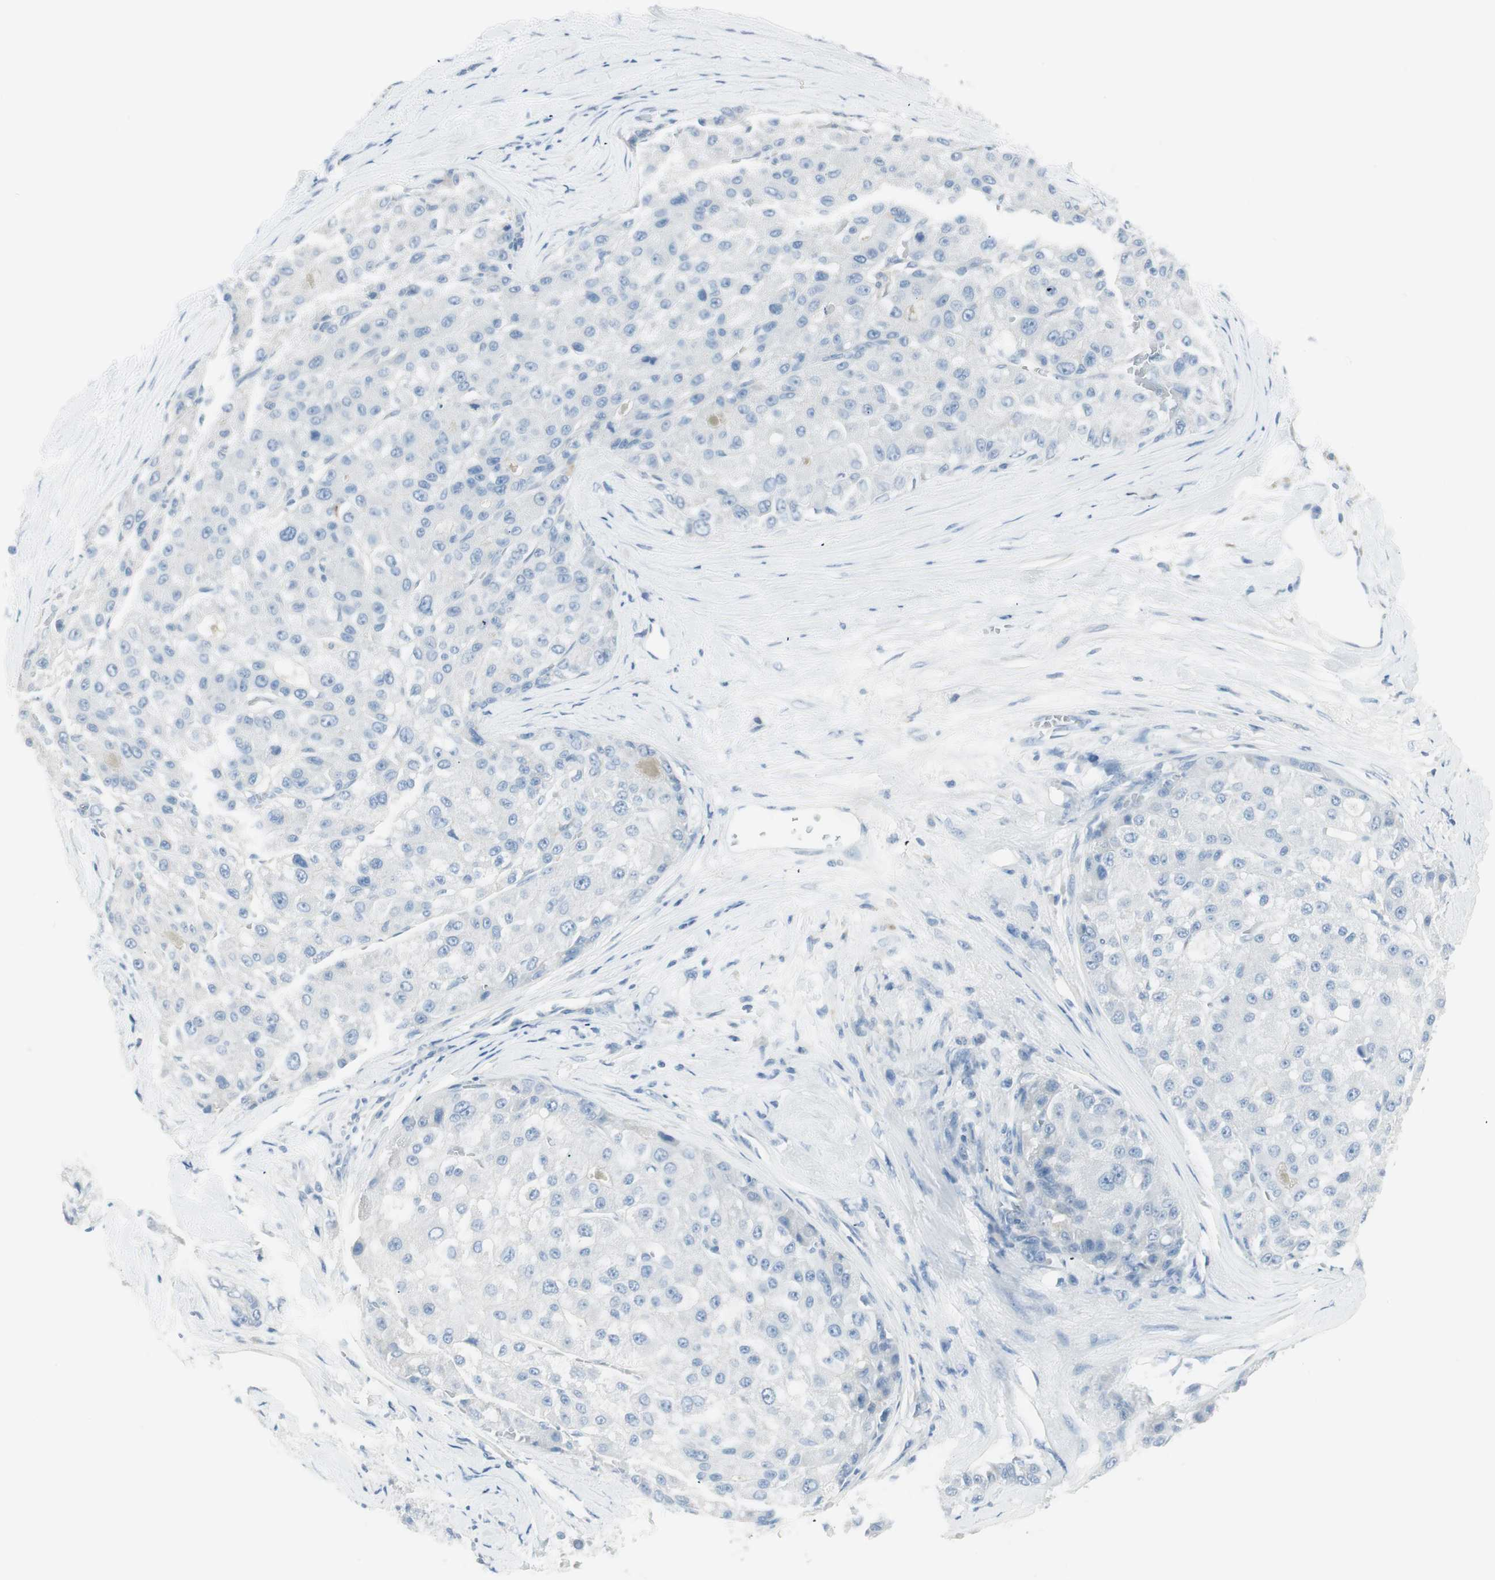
{"staining": {"intensity": "negative", "quantity": "none", "location": "none"}, "tissue": "liver cancer", "cell_type": "Tumor cells", "image_type": "cancer", "snomed": [{"axis": "morphology", "description": "Carcinoma, Hepatocellular, NOS"}, {"axis": "topography", "description": "Liver"}], "caption": "There is no significant expression in tumor cells of liver hepatocellular carcinoma.", "gene": "ITLN2", "patient": {"sex": "male", "age": 80}}